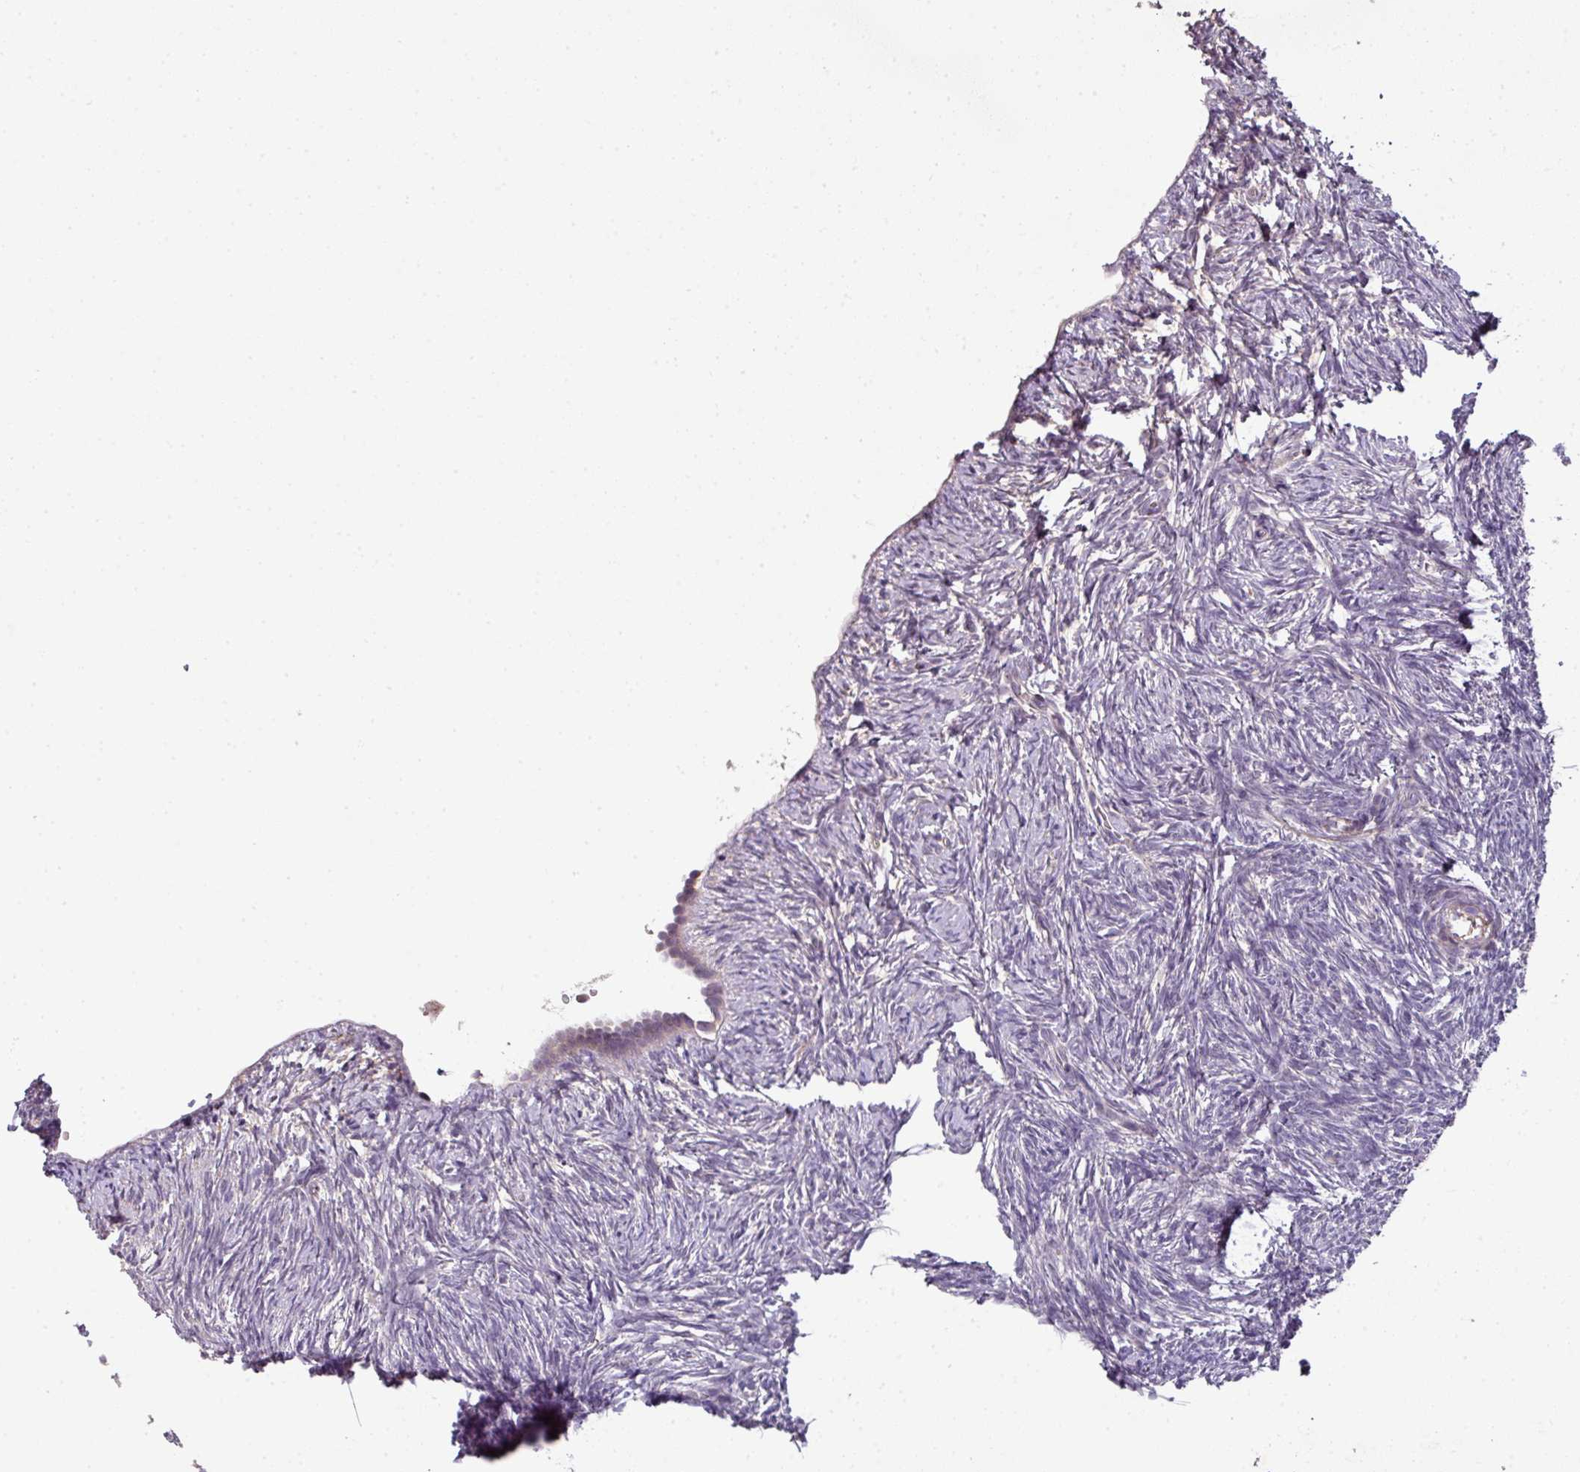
{"staining": {"intensity": "weak", "quantity": "25%-75%", "location": "cytoplasmic/membranous"}, "tissue": "ovary", "cell_type": "Follicle cells", "image_type": "normal", "snomed": [{"axis": "morphology", "description": "Normal tissue, NOS"}, {"axis": "topography", "description": "Ovary"}], "caption": "A brown stain shows weak cytoplasmic/membranous positivity of a protein in follicle cells of normal human ovary.", "gene": "SPCS3", "patient": {"sex": "female", "age": 51}}